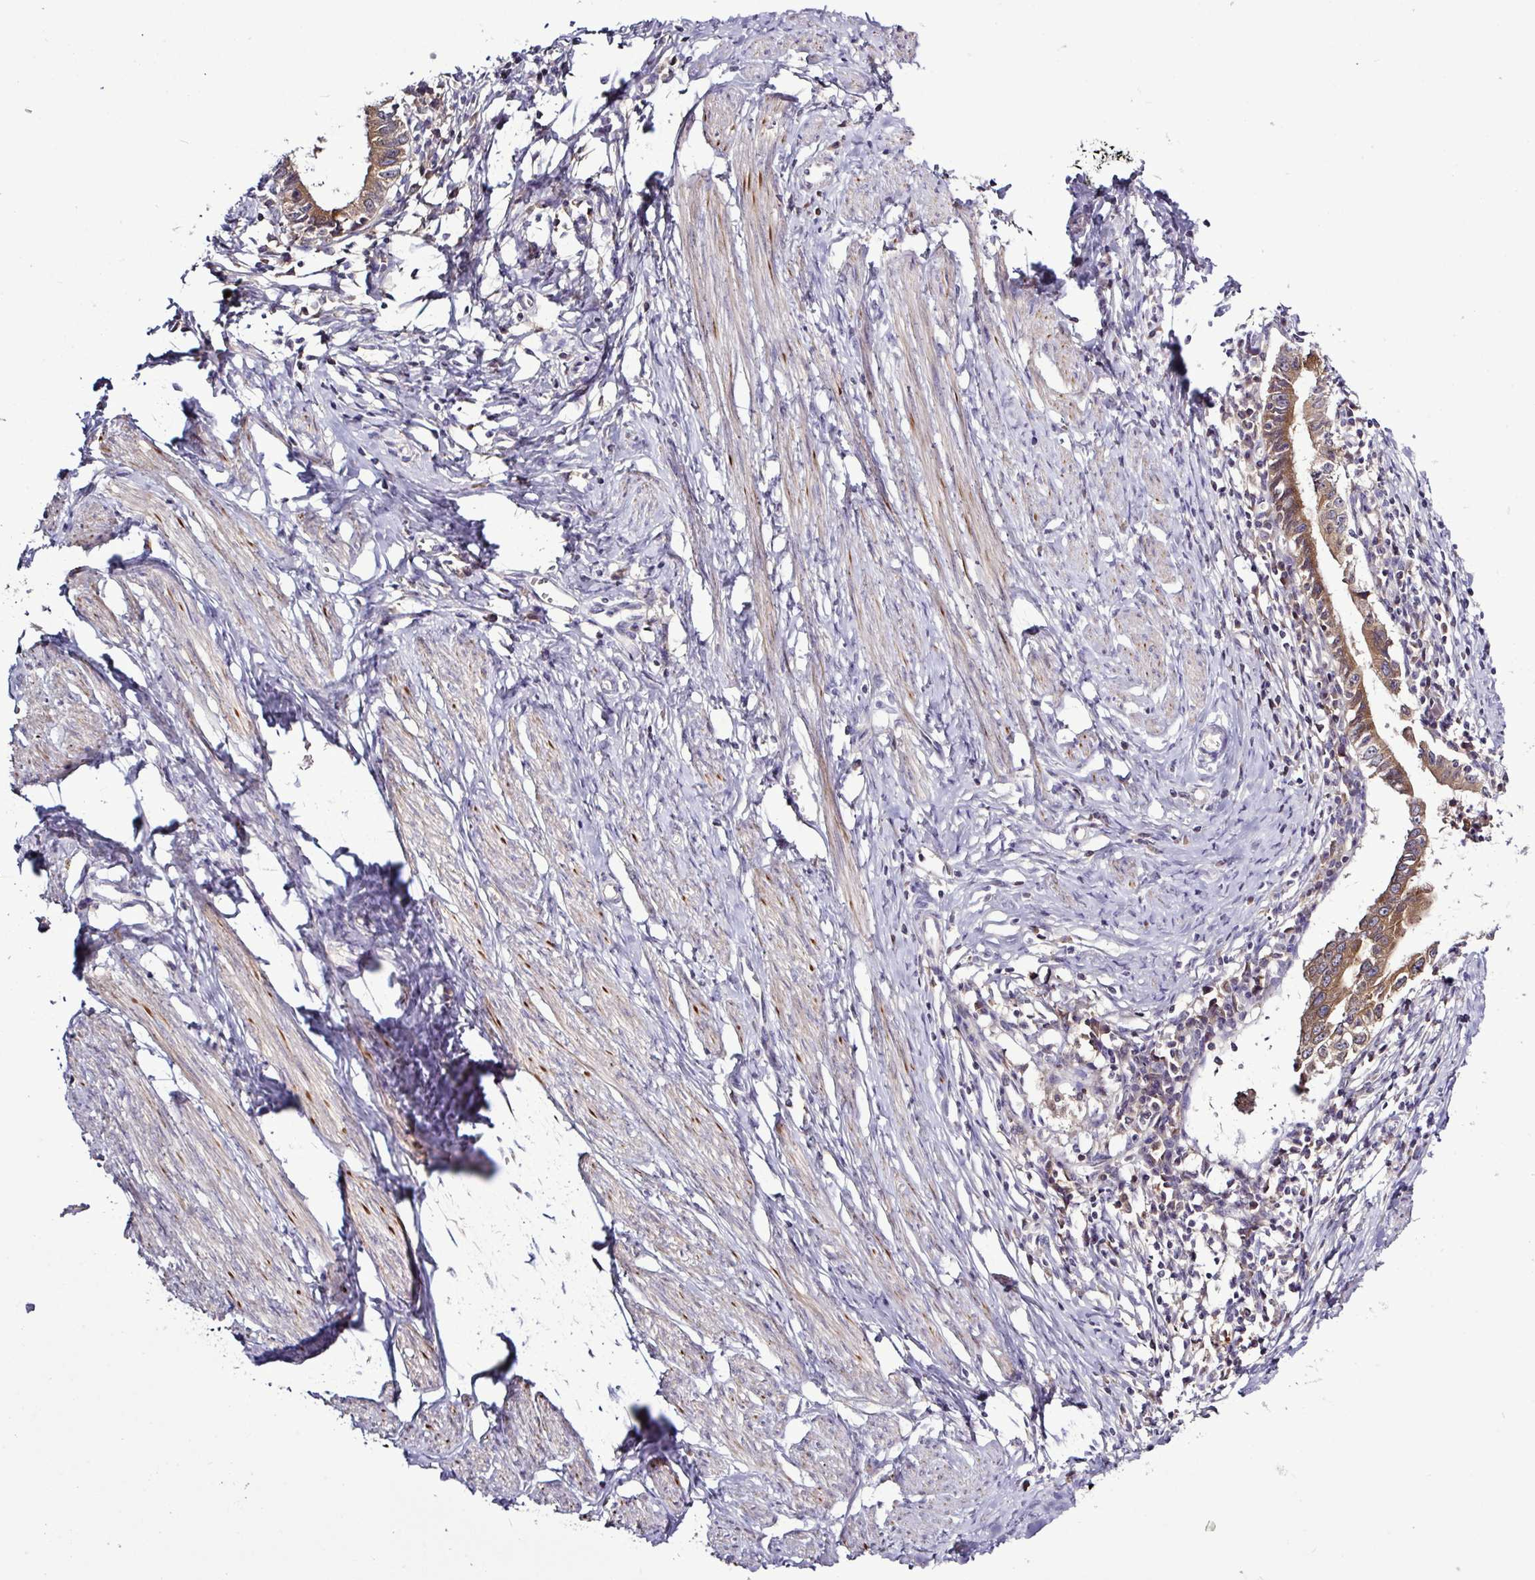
{"staining": {"intensity": "moderate", "quantity": ">75%", "location": "cytoplasmic/membranous"}, "tissue": "cervical cancer", "cell_type": "Tumor cells", "image_type": "cancer", "snomed": [{"axis": "morphology", "description": "Adenocarcinoma, NOS"}, {"axis": "topography", "description": "Cervix"}], "caption": "The photomicrograph demonstrates immunohistochemical staining of cervical adenocarcinoma. There is moderate cytoplasmic/membranous positivity is appreciated in approximately >75% of tumor cells.", "gene": "TMEM62", "patient": {"sex": "female", "age": 36}}